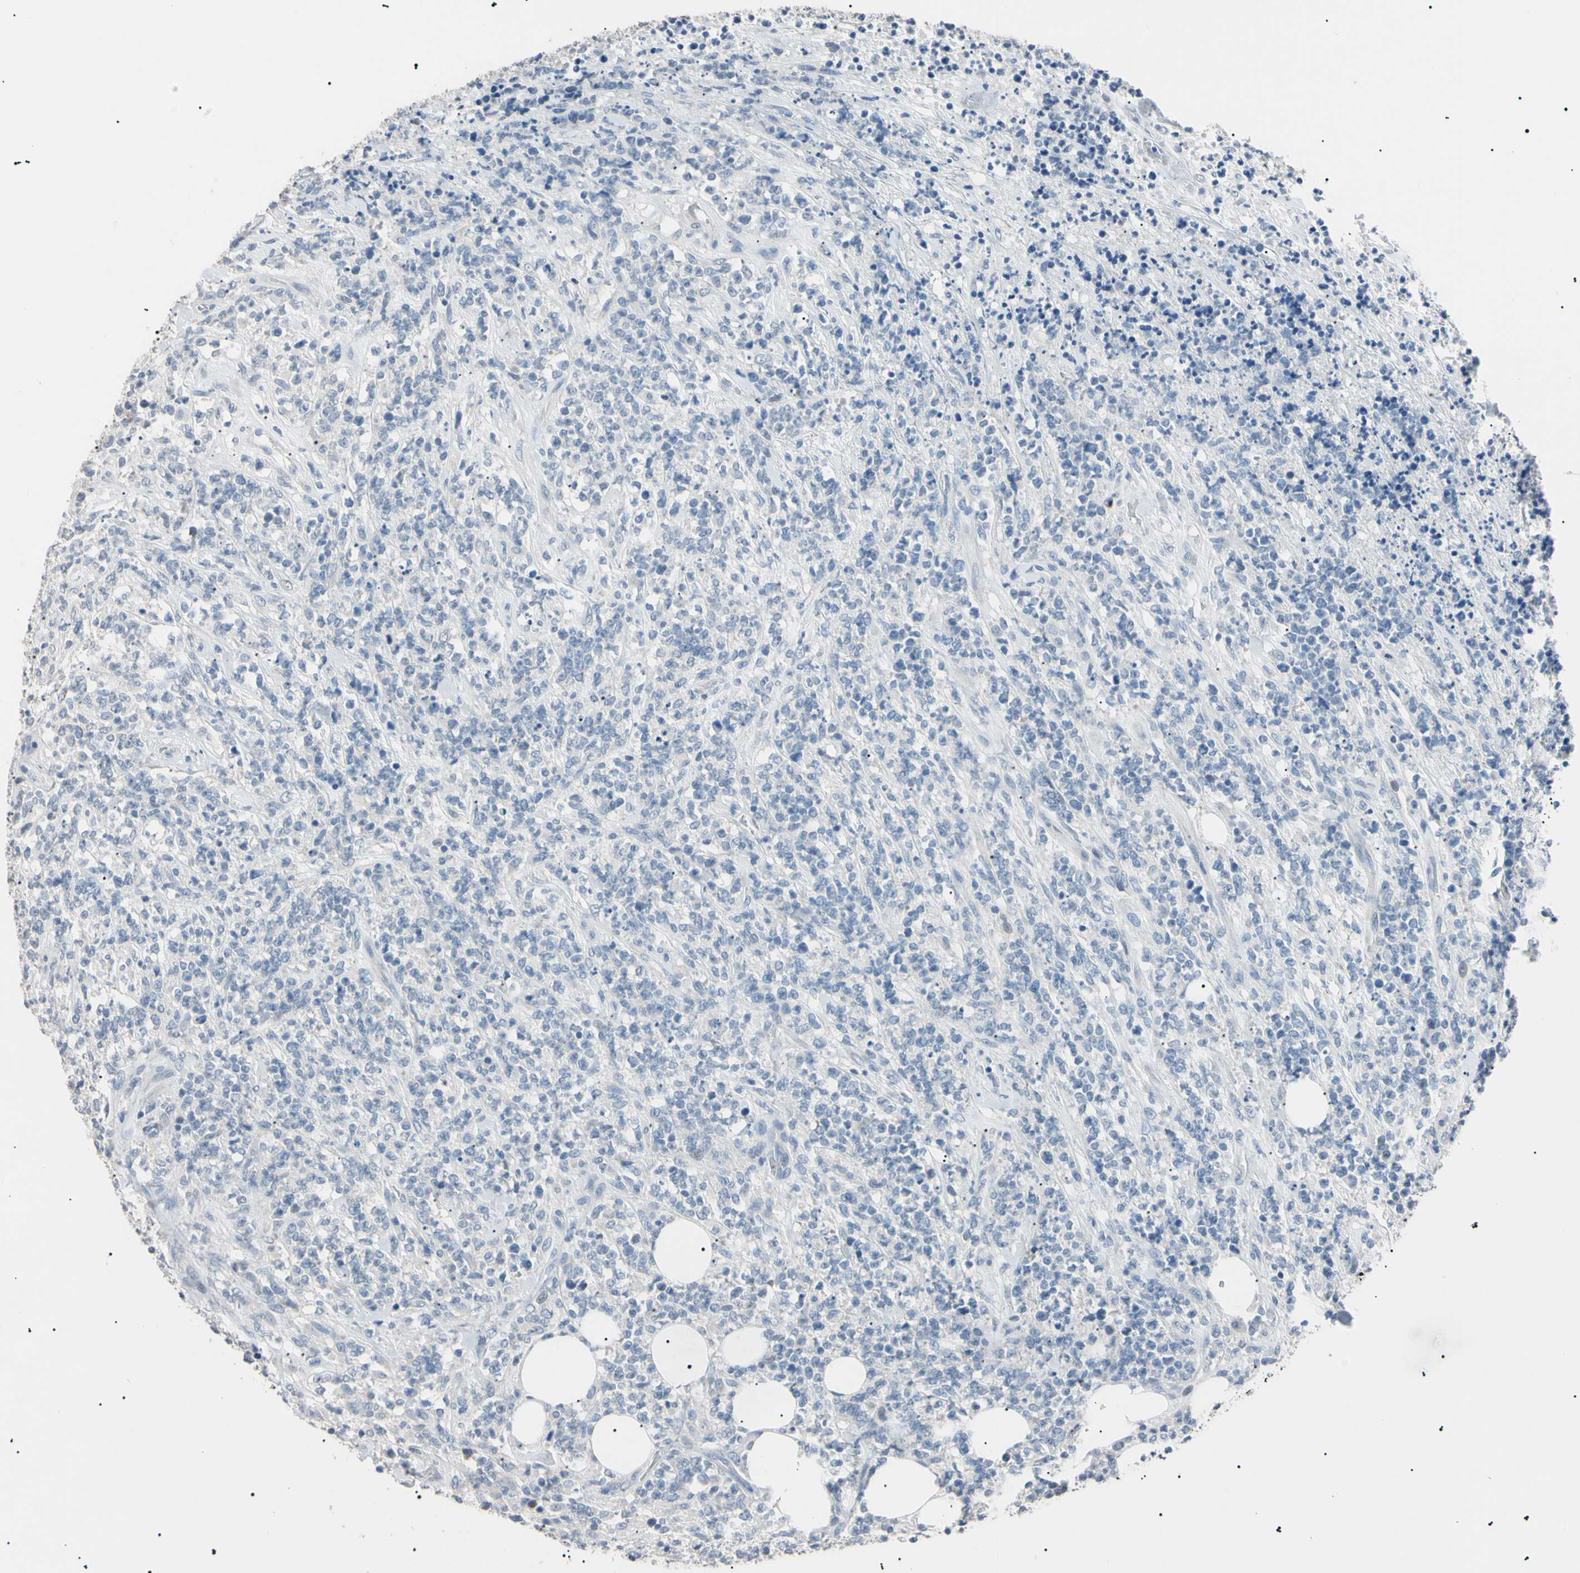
{"staining": {"intensity": "negative", "quantity": "none", "location": "none"}, "tissue": "lymphoma", "cell_type": "Tumor cells", "image_type": "cancer", "snomed": [{"axis": "morphology", "description": "Malignant lymphoma, non-Hodgkin's type, High grade"}, {"axis": "topography", "description": "Soft tissue"}], "caption": "Photomicrograph shows no significant protein positivity in tumor cells of malignant lymphoma, non-Hodgkin's type (high-grade).", "gene": "CGB3", "patient": {"sex": "male", "age": 18}}